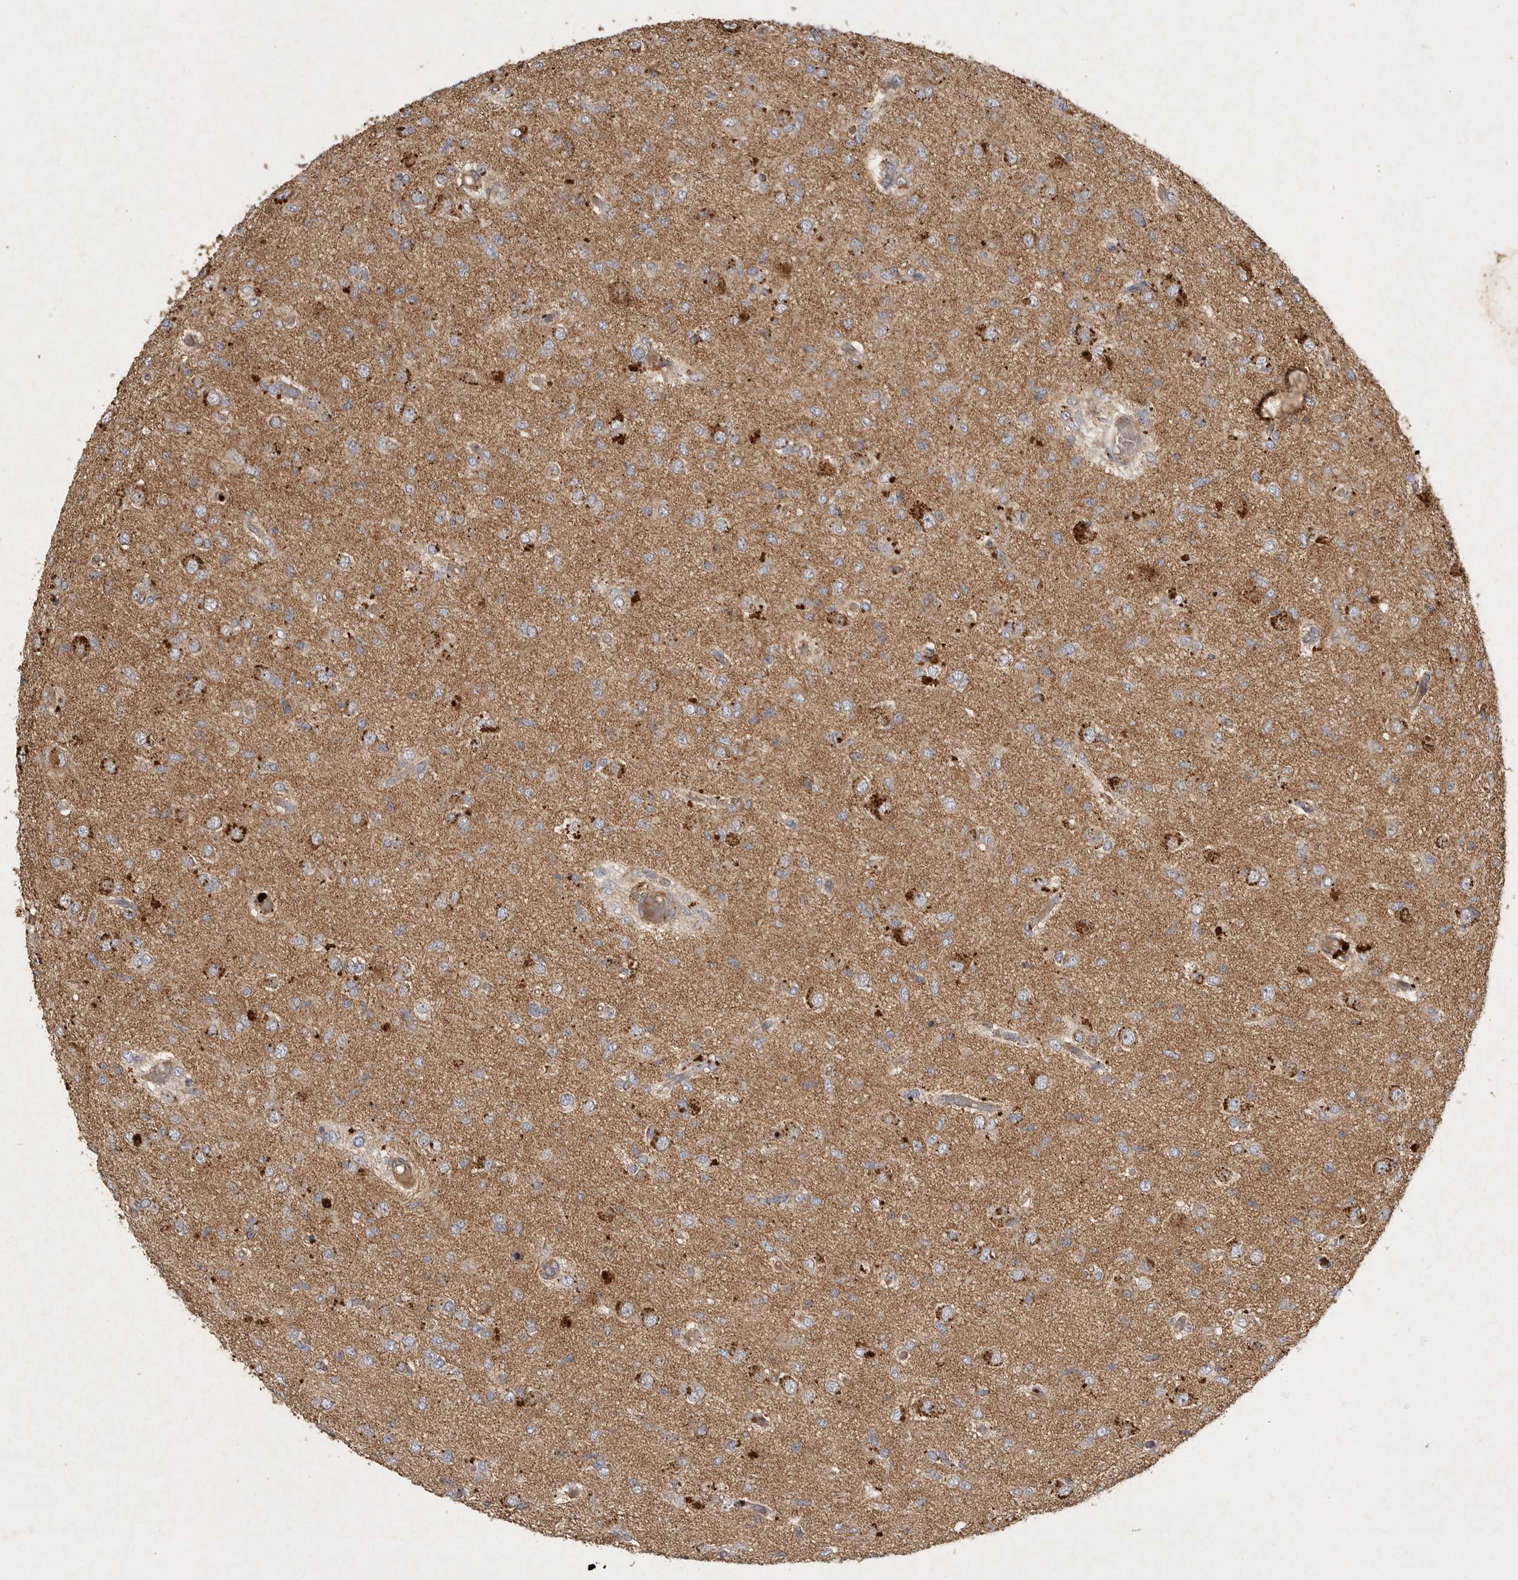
{"staining": {"intensity": "moderate", "quantity": ">75%", "location": "cytoplasmic/membranous"}, "tissue": "glioma", "cell_type": "Tumor cells", "image_type": "cancer", "snomed": [{"axis": "morphology", "description": "Glioma, malignant, High grade"}, {"axis": "topography", "description": "Brain"}], "caption": "The photomicrograph demonstrates a brown stain indicating the presence of a protein in the cytoplasmic/membranous of tumor cells in malignant high-grade glioma.", "gene": "MRPL41", "patient": {"sex": "female", "age": 59}}